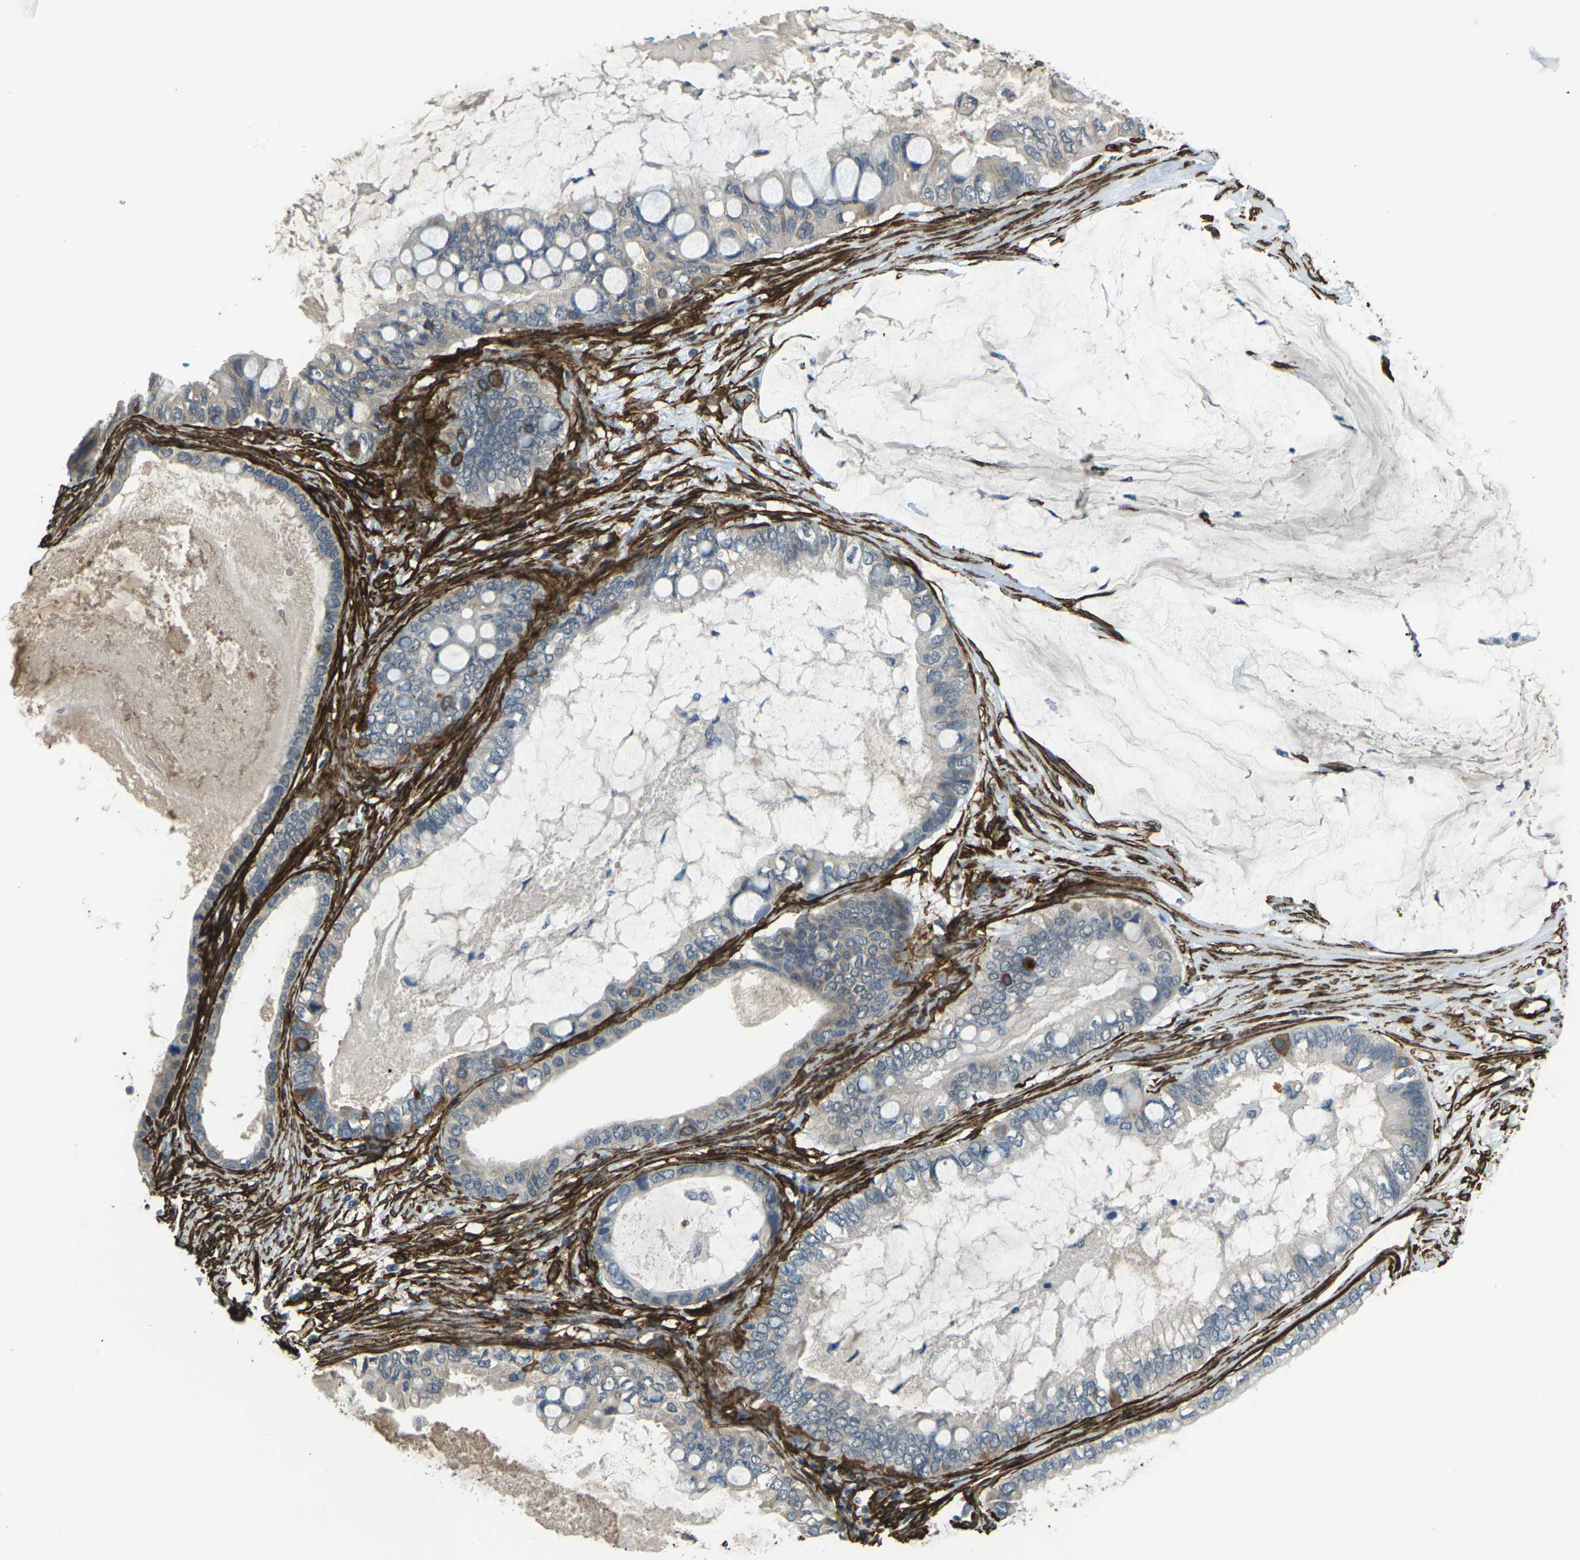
{"staining": {"intensity": "strong", "quantity": "<25%", "location": "cytoplasmic/membranous"}, "tissue": "ovarian cancer", "cell_type": "Tumor cells", "image_type": "cancer", "snomed": [{"axis": "morphology", "description": "Cystadenocarcinoma, mucinous, NOS"}, {"axis": "topography", "description": "Ovary"}], "caption": "Human mucinous cystadenocarcinoma (ovarian) stained with a protein marker exhibits strong staining in tumor cells.", "gene": "GRAMD1C", "patient": {"sex": "female", "age": 80}}